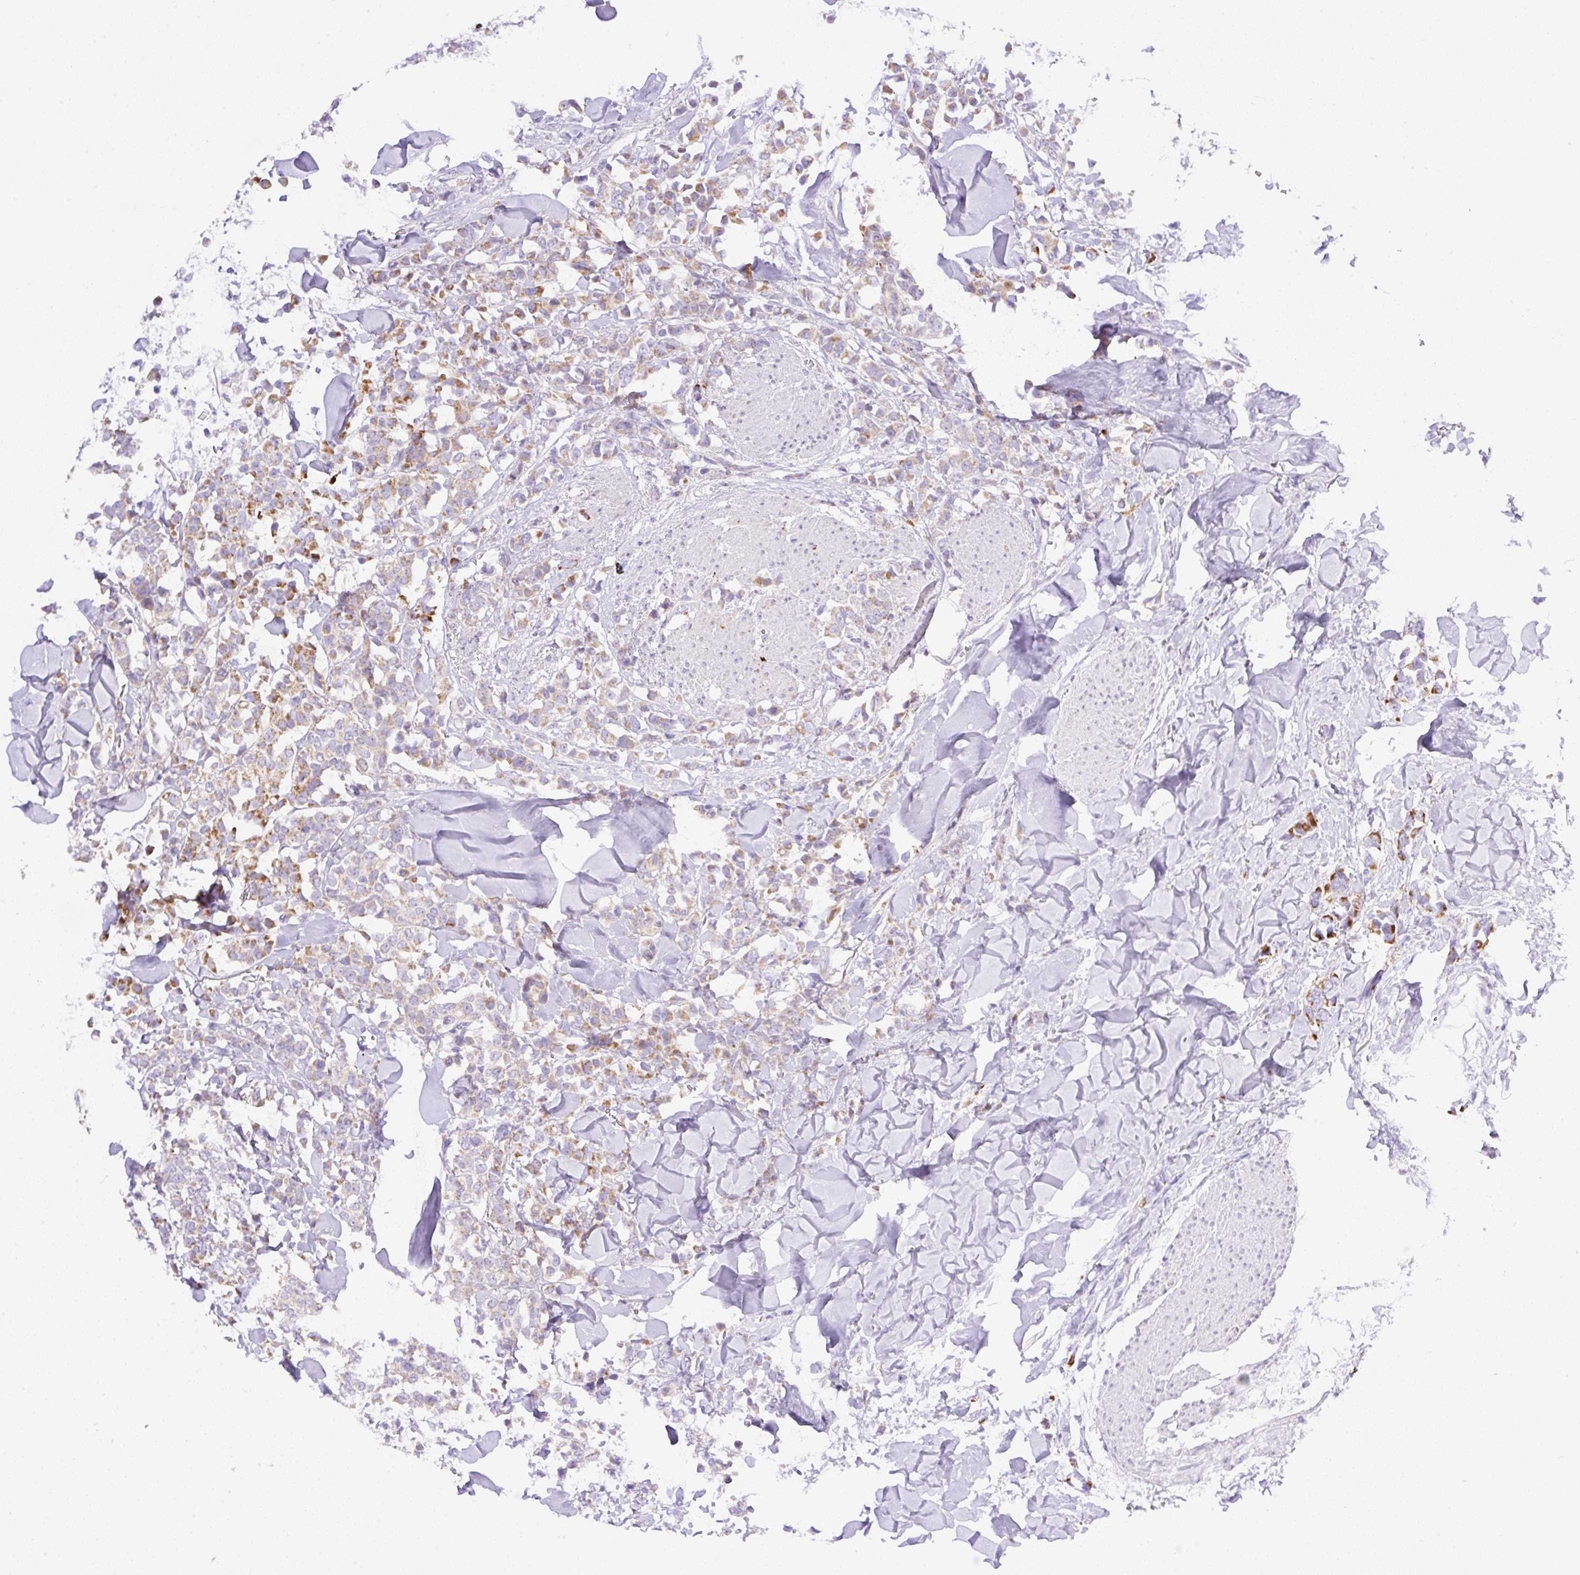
{"staining": {"intensity": "weak", "quantity": "25%-75%", "location": "cytoplasmic/membranous"}, "tissue": "breast cancer", "cell_type": "Tumor cells", "image_type": "cancer", "snomed": [{"axis": "morphology", "description": "Lobular carcinoma"}, {"axis": "topography", "description": "Breast"}], "caption": "DAB (3,3'-diaminobenzidine) immunohistochemical staining of human lobular carcinoma (breast) shows weak cytoplasmic/membranous protein positivity in about 25%-75% of tumor cells.", "gene": "NF1", "patient": {"sex": "female", "age": 91}}